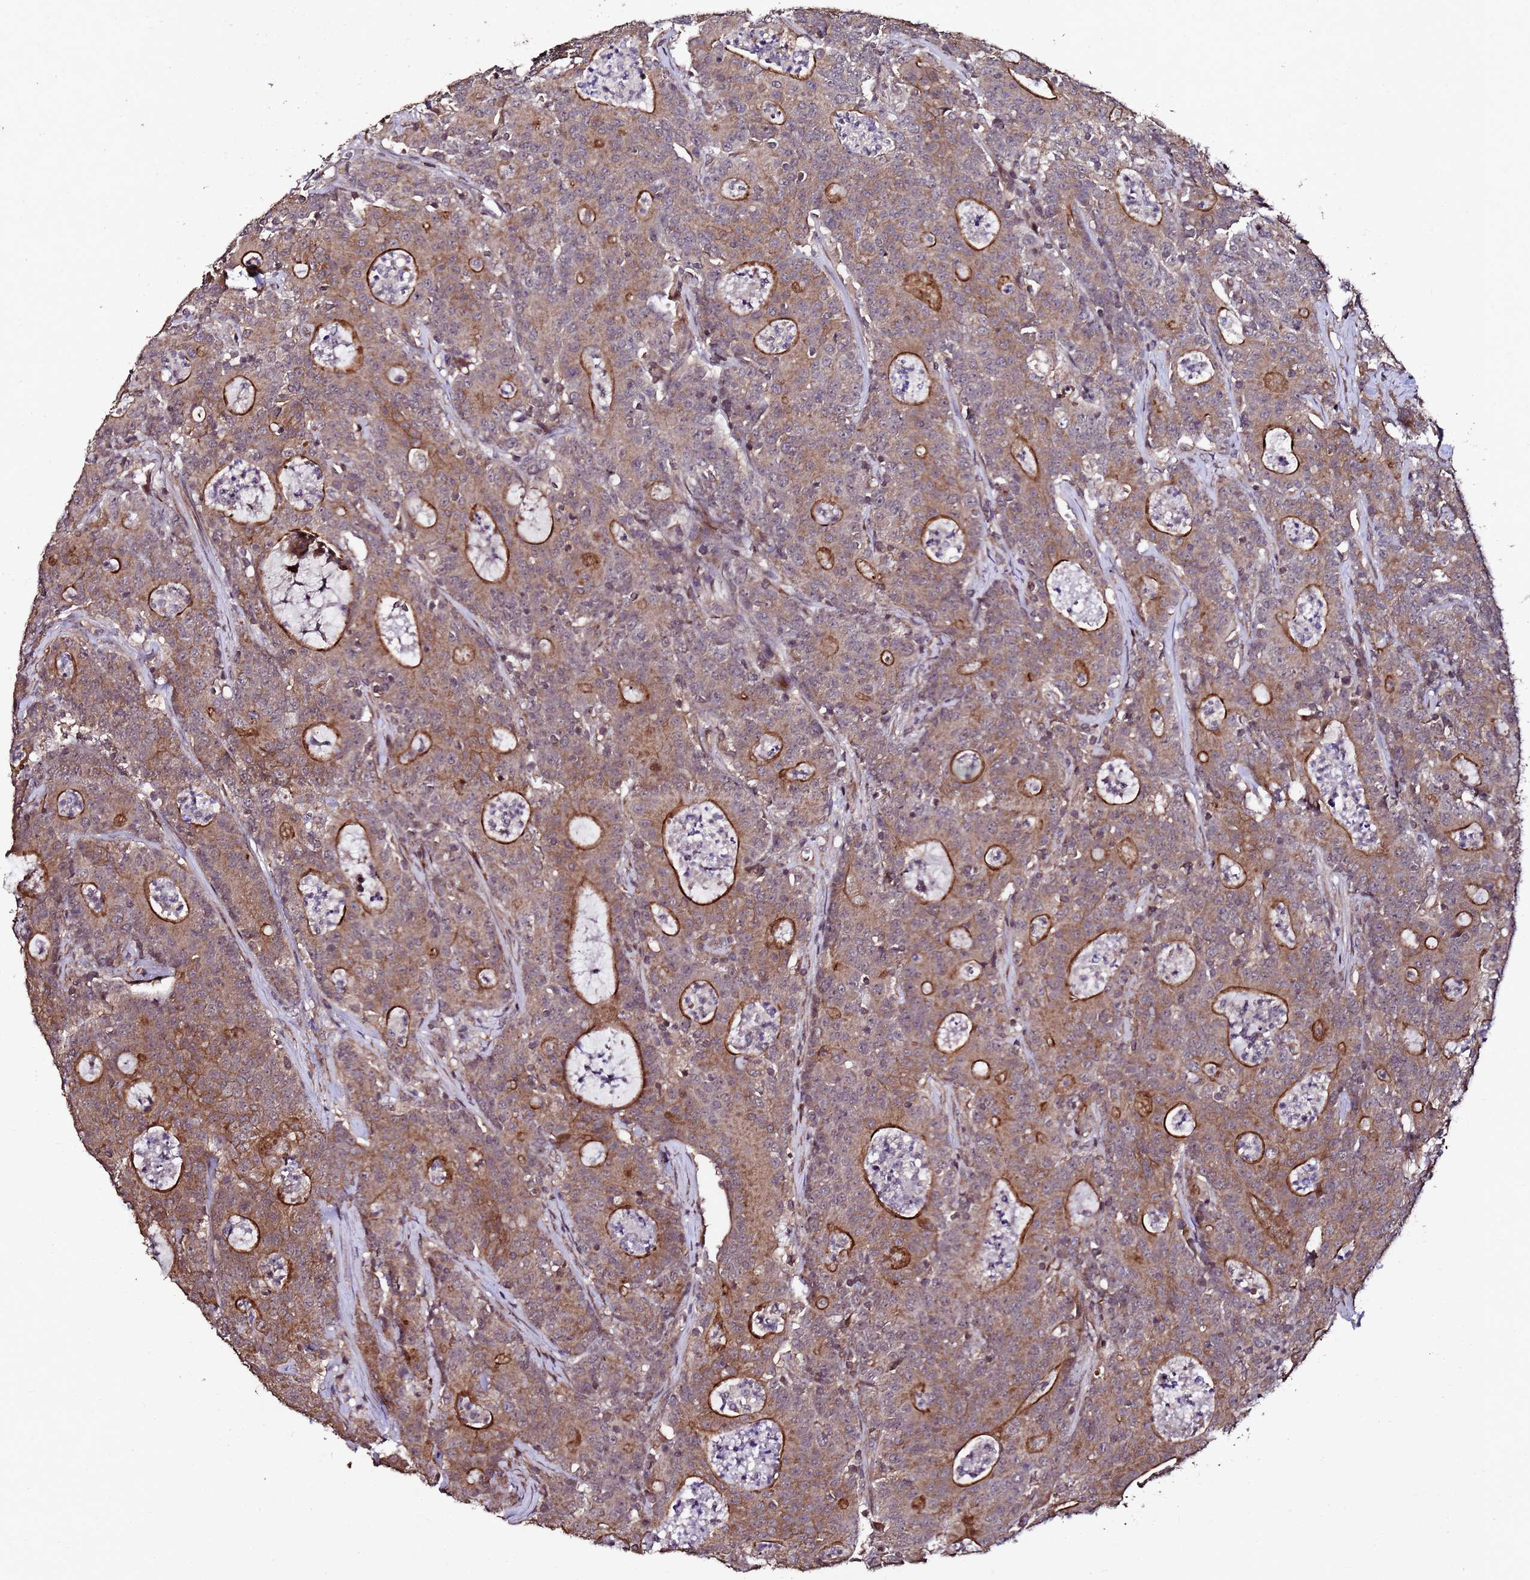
{"staining": {"intensity": "strong", "quantity": "25%-75%", "location": "cytoplasmic/membranous"}, "tissue": "colorectal cancer", "cell_type": "Tumor cells", "image_type": "cancer", "snomed": [{"axis": "morphology", "description": "Adenocarcinoma, NOS"}, {"axis": "topography", "description": "Colon"}], "caption": "Protein expression analysis of colorectal cancer (adenocarcinoma) demonstrates strong cytoplasmic/membranous staining in approximately 25%-75% of tumor cells.", "gene": "PRODH", "patient": {"sex": "male", "age": 83}}